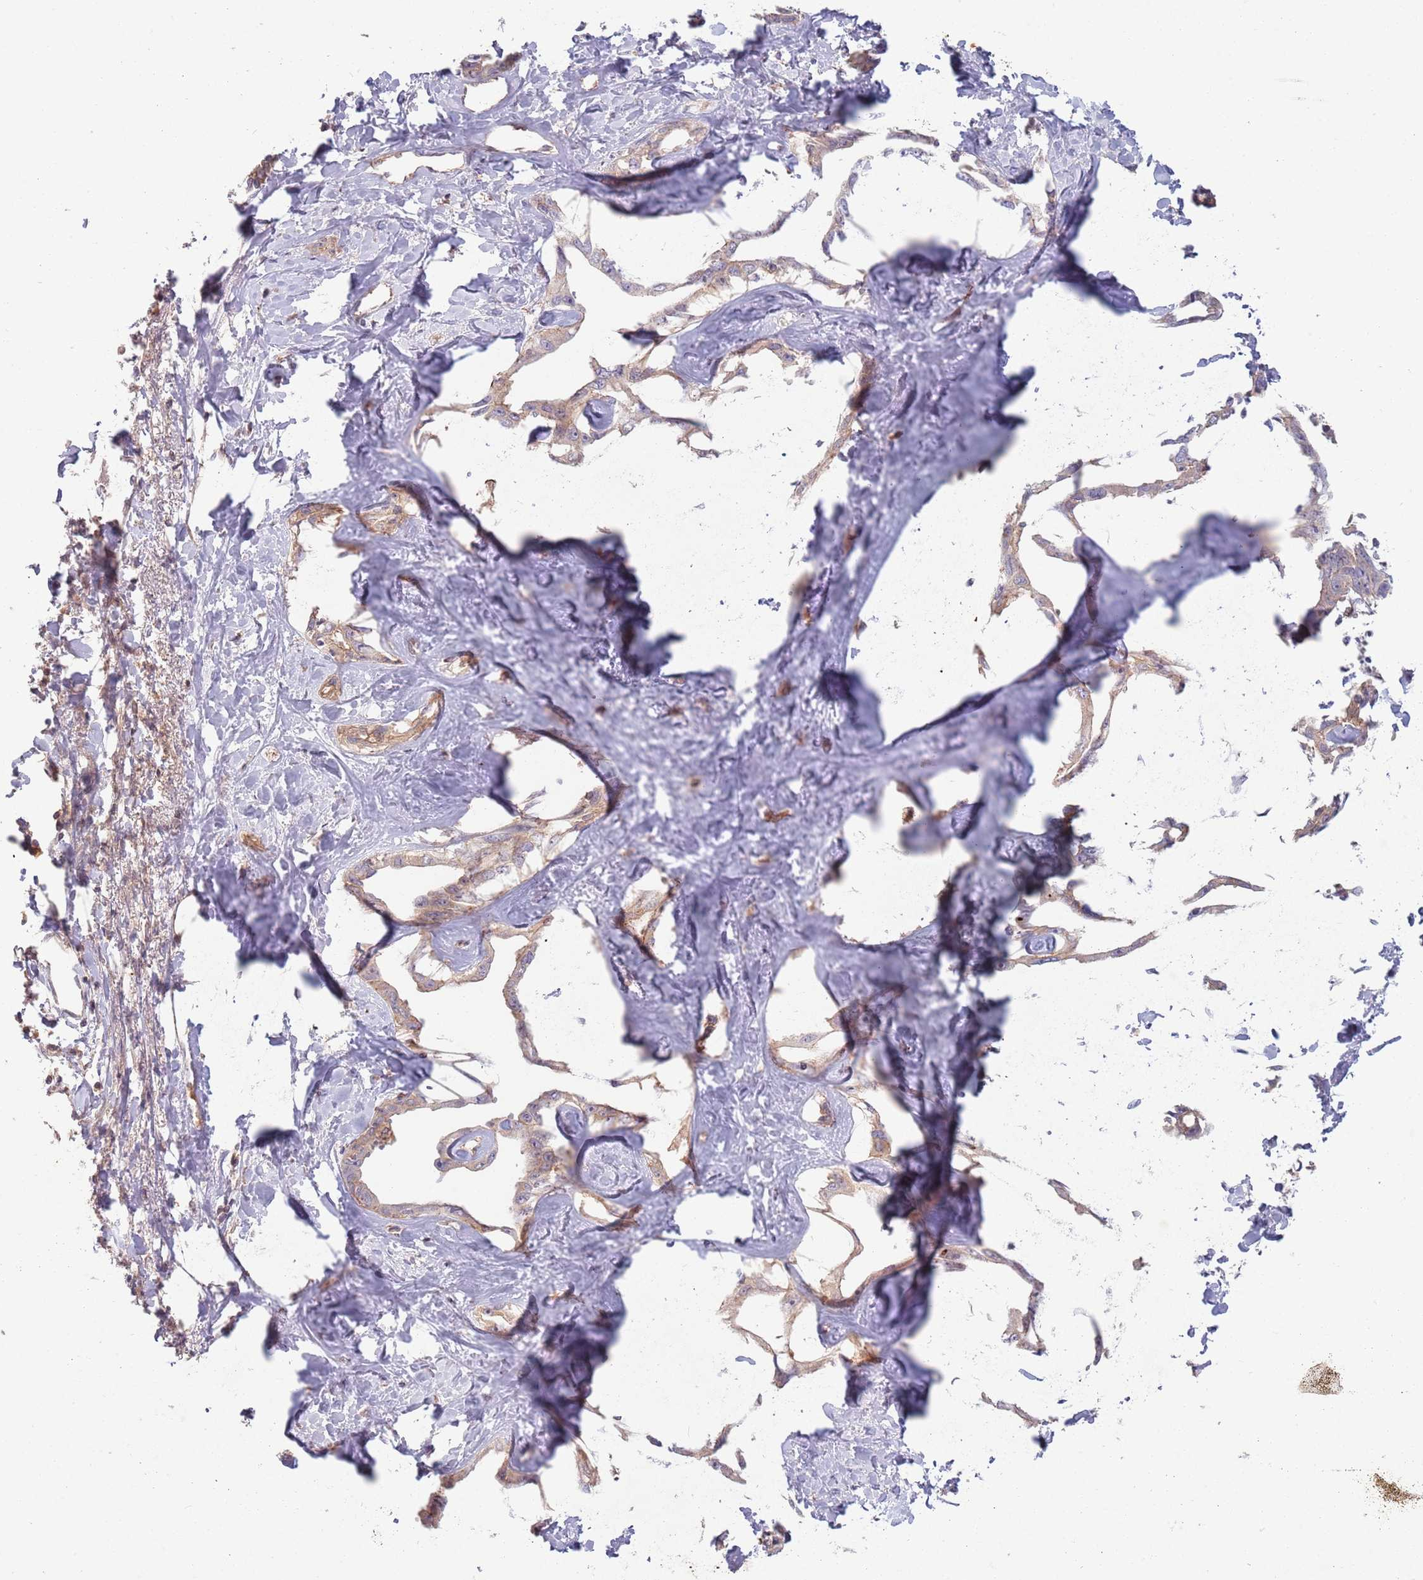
{"staining": {"intensity": "weak", "quantity": ">75%", "location": "cytoplasmic/membranous"}, "tissue": "liver cancer", "cell_type": "Tumor cells", "image_type": "cancer", "snomed": [{"axis": "morphology", "description": "Cholangiocarcinoma"}, {"axis": "topography", "description": "Liver"}], "caption": "About >75% of tumor cells in human cholangiocarcinoma (liver) reveal weak cytoplasmic/membranous protein expression as visualized by brown immunohistochemical staining.", "gene": "SAV1", "patient": {"sex": "male", "age": 59}}